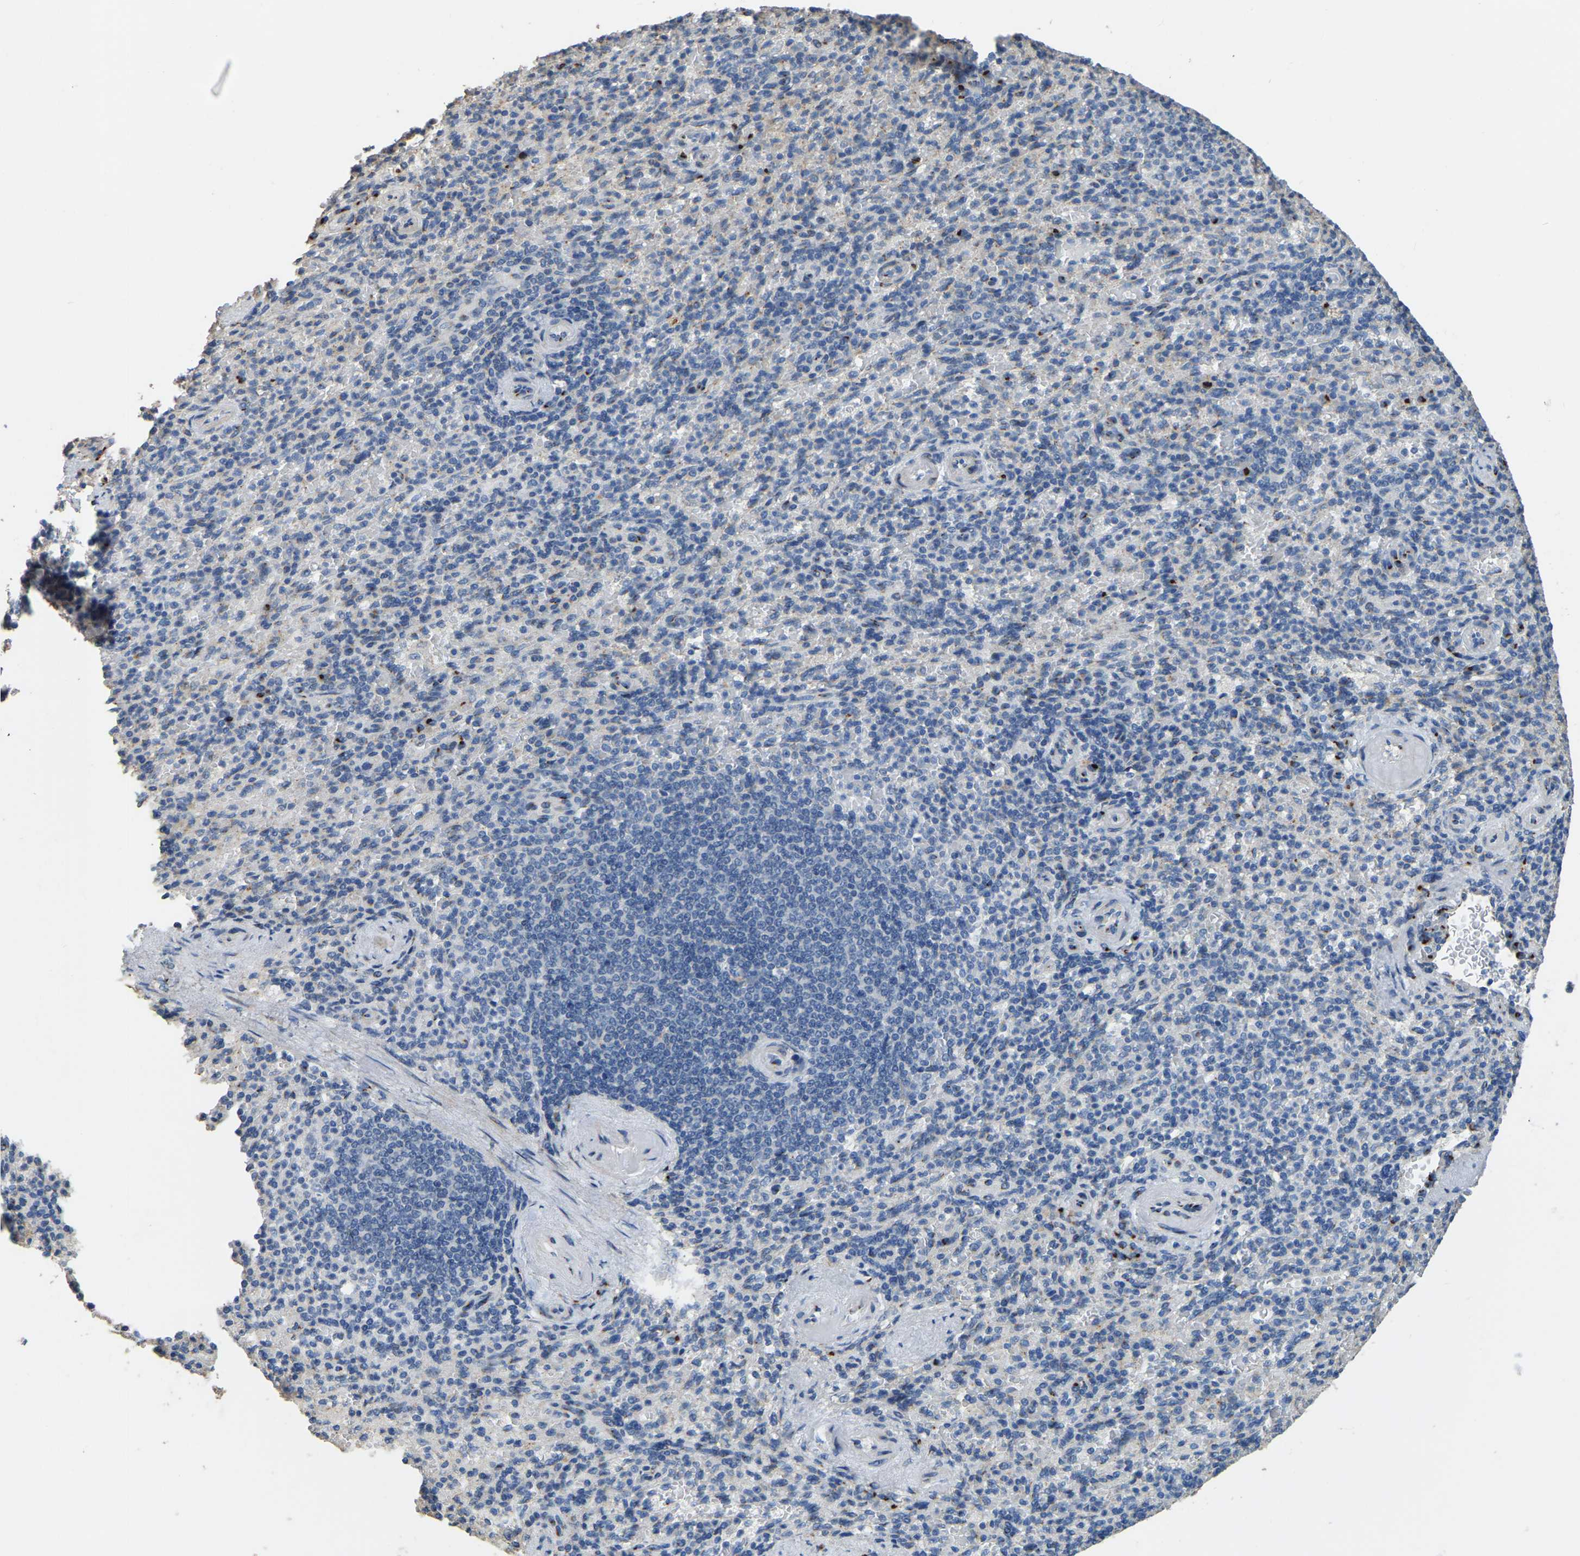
{"staining": {"intensity": "negative", "quantity": "none", "location": "none"}, "tissue": "spleen", "cell_type": "Cells in red pulp", "image_type": "normal", "snomed": [{"axis": "morphology", "description": "Normal tissue, NOS"}, {"axis": "topography", "description": "Spleen"}], "caption": "High power microscopy photomicrograph of an IHC histopathology image of normal spleen, revealing no significant staining in cells in red pulp.", "gene": "FAM174A", "patient": {"sex": "female", "age": 74}}